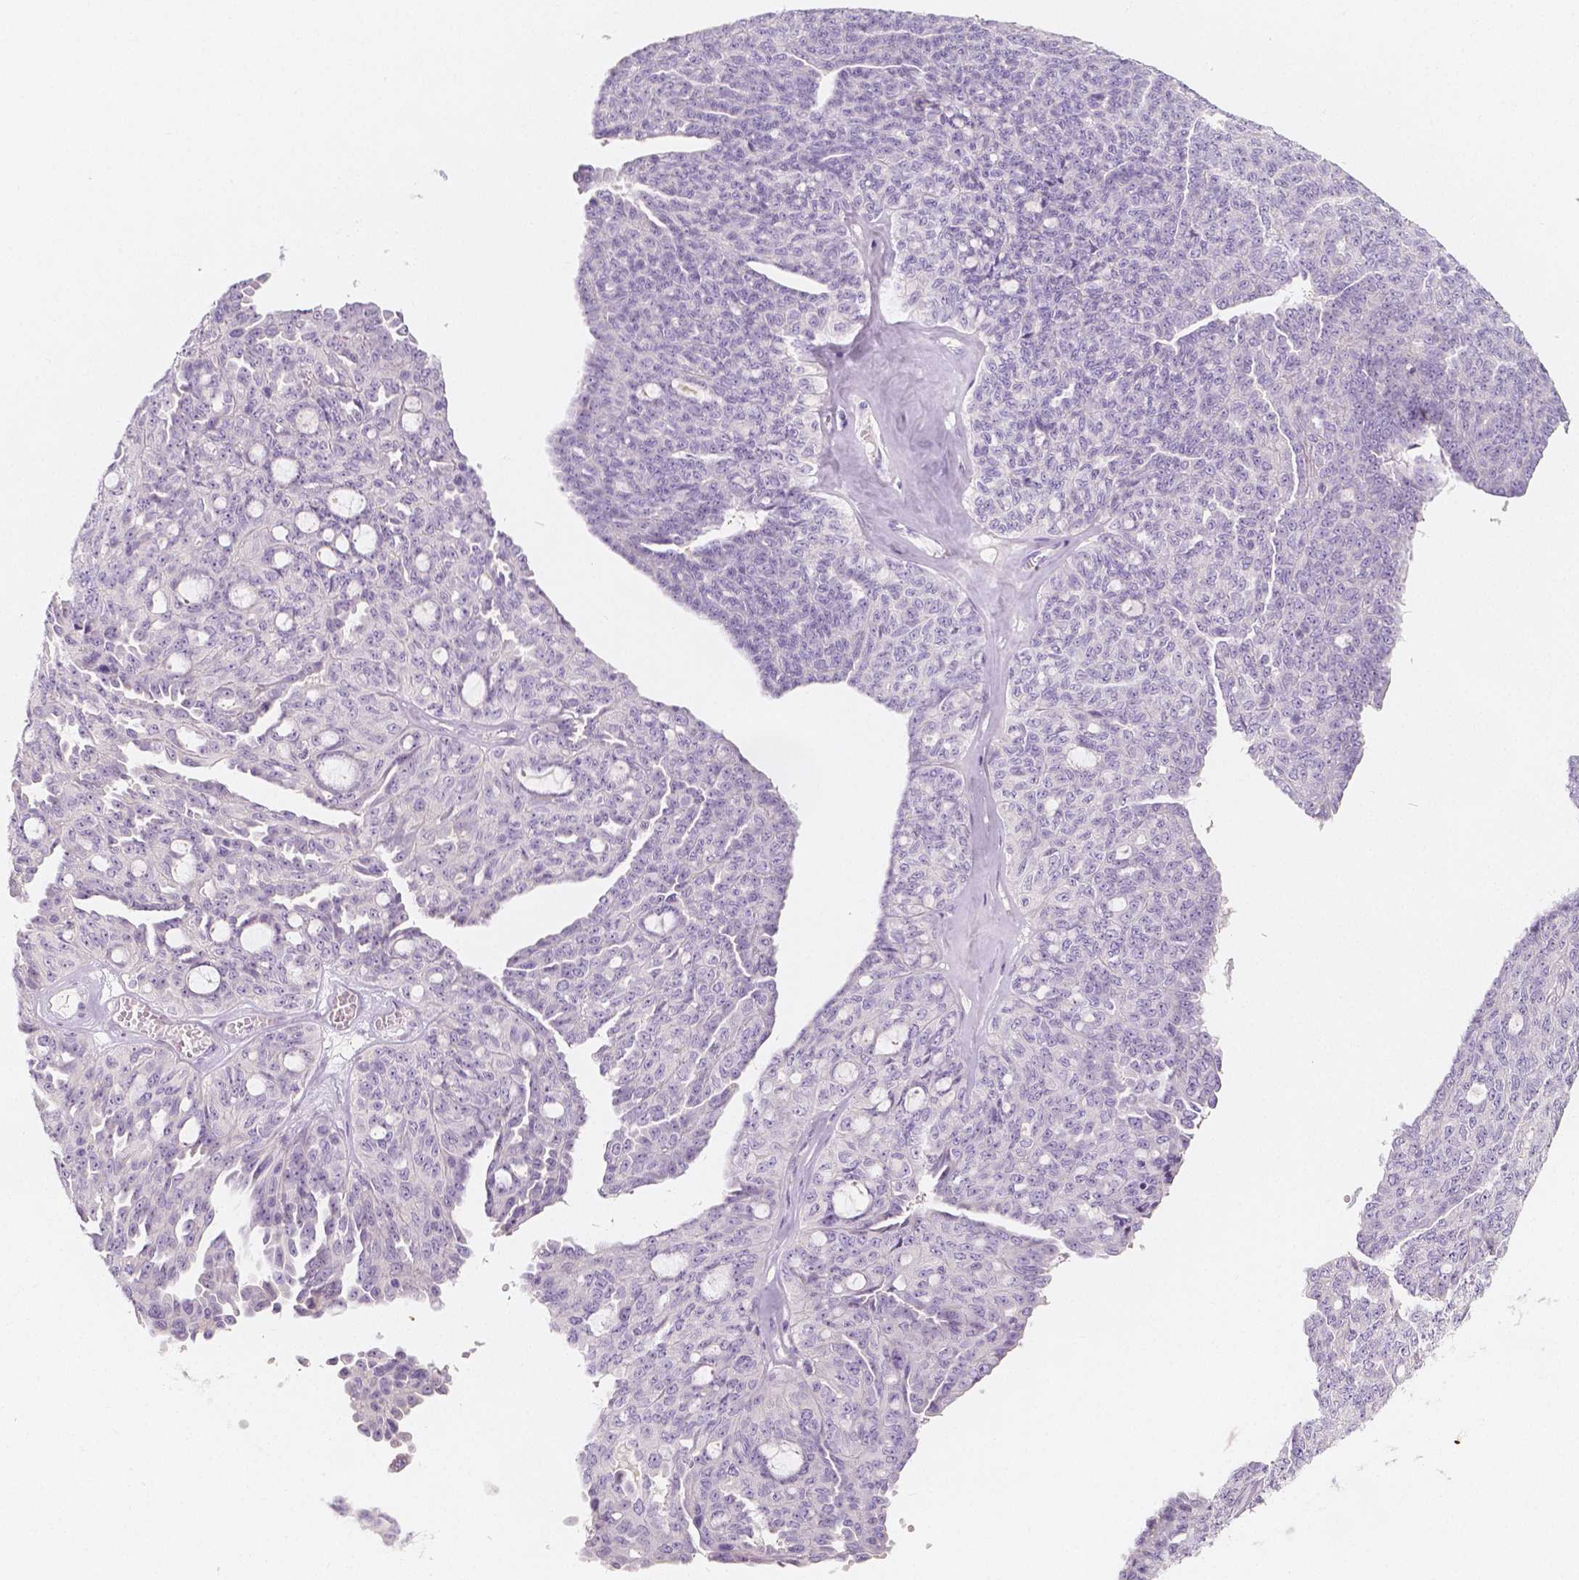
{"staining": {"intensity": "negative", "quantity": "none", "location": "none"}, "tissue": "ovarian cancer", "cell_type": "Tumor cells", "image_type": "cancer", "snomed": [{"axis": "morphology", "description": "Cystadenocarcinoma, serous, NOS"}, {"axis": "topography", "description": "Ovary"}], "caption": "DAB immunohistochemical staining of ovarian cancer exhibits no significant expression in tumor cells.", "gene": "BATF", "patient": {"sex": "female", "age": 71}}